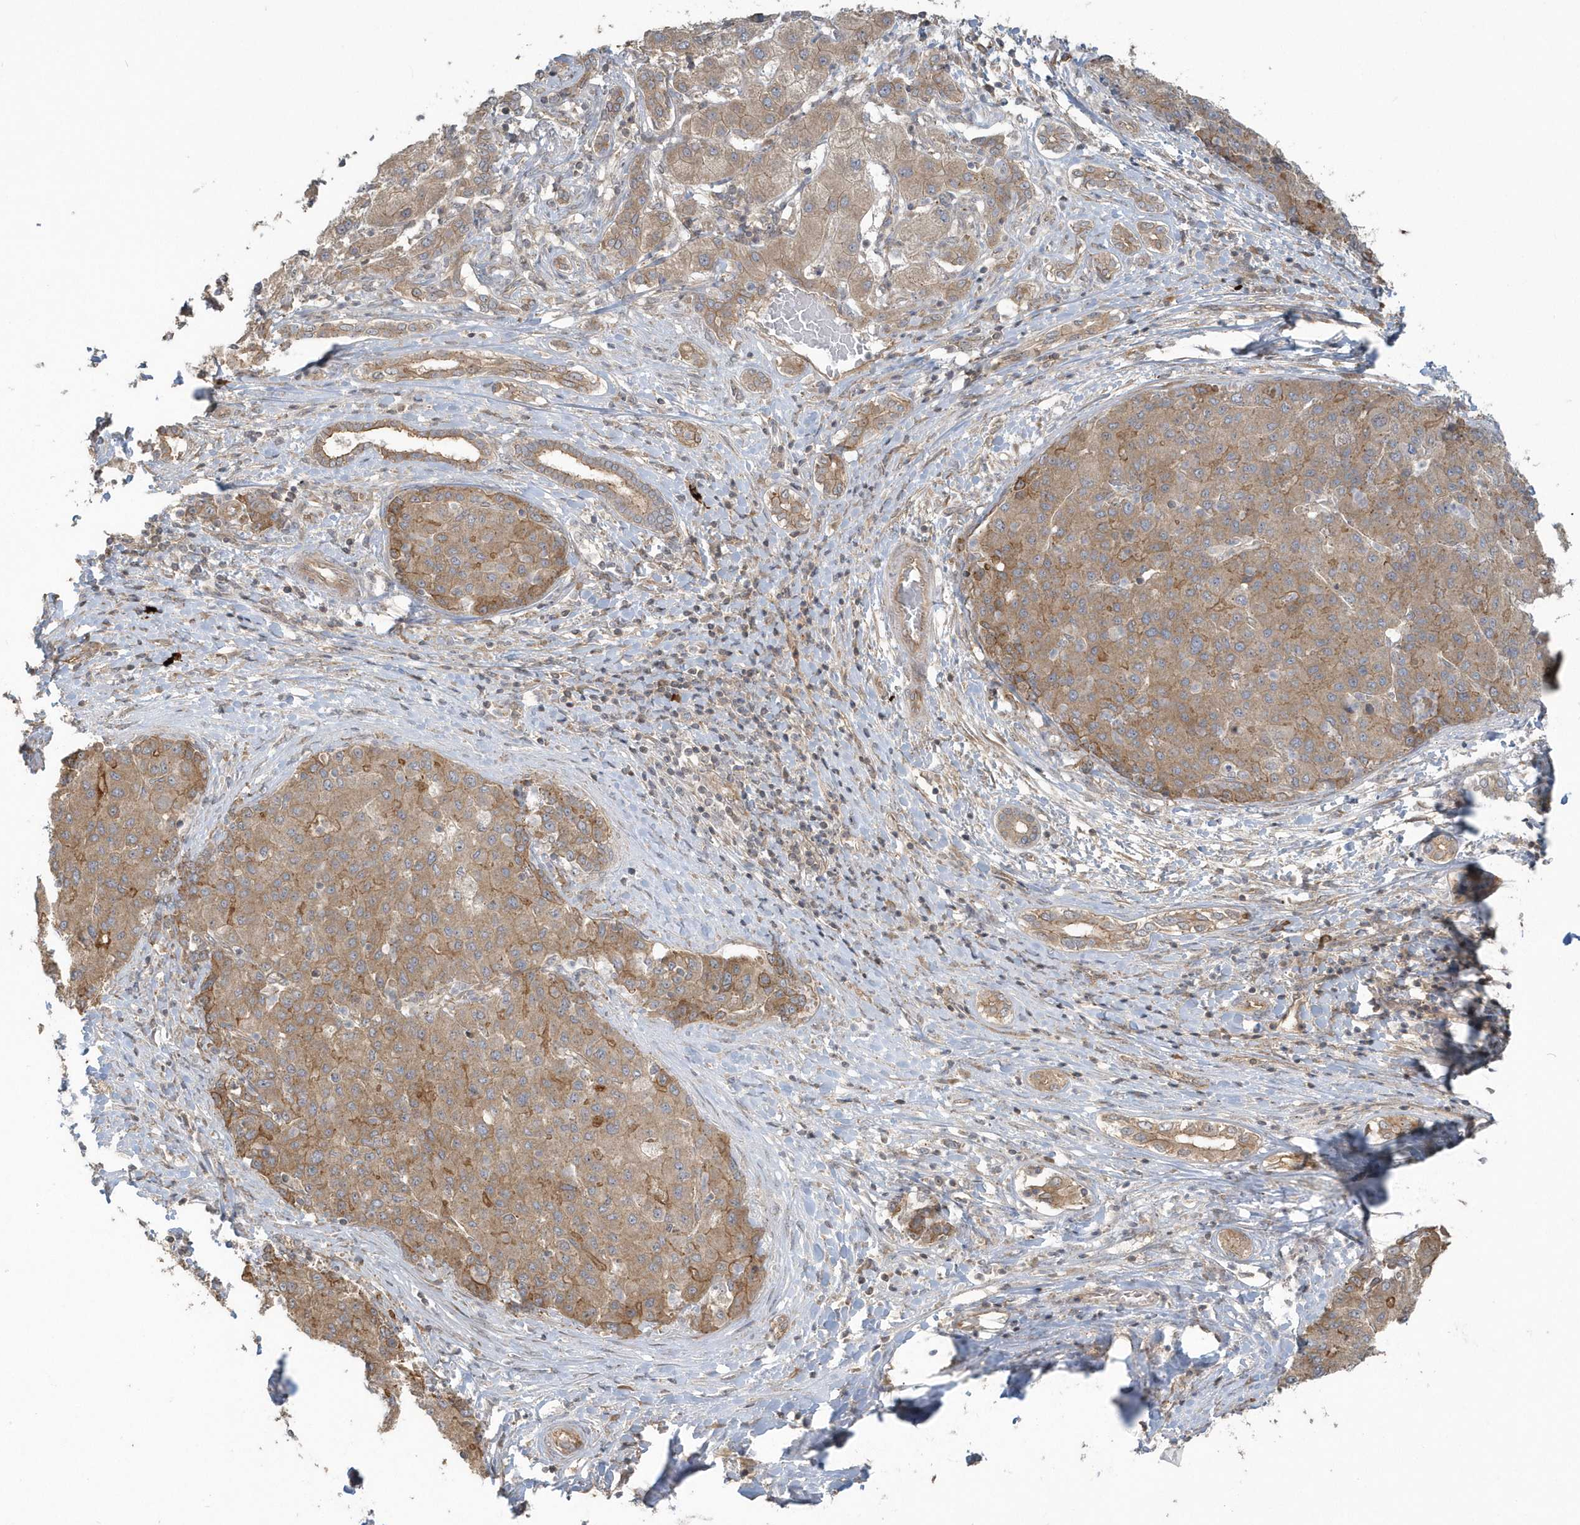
{"staining": {"intensity": "moderate", "quantity": ">75%", "location": "cytoplasmic/membranous"}, "tissue": "liver cancer", "cell_type": "Tumor cells", "image_type": "cancer", "snomed": [{"axis": "morphology", "description": "Carcinoma, Hepatocellular, NOS"}, {"axis": "topography", "description": "Liver"}], "caption": "DAB immunohistochemical staining of liver cancer (hepatocellular carcinoma) displays moderate cytoplasmic/membranous protein expression in about >75% of tumor cells.", "gene": "STIM2", "patient": {"sex": "male", "age": 65}}